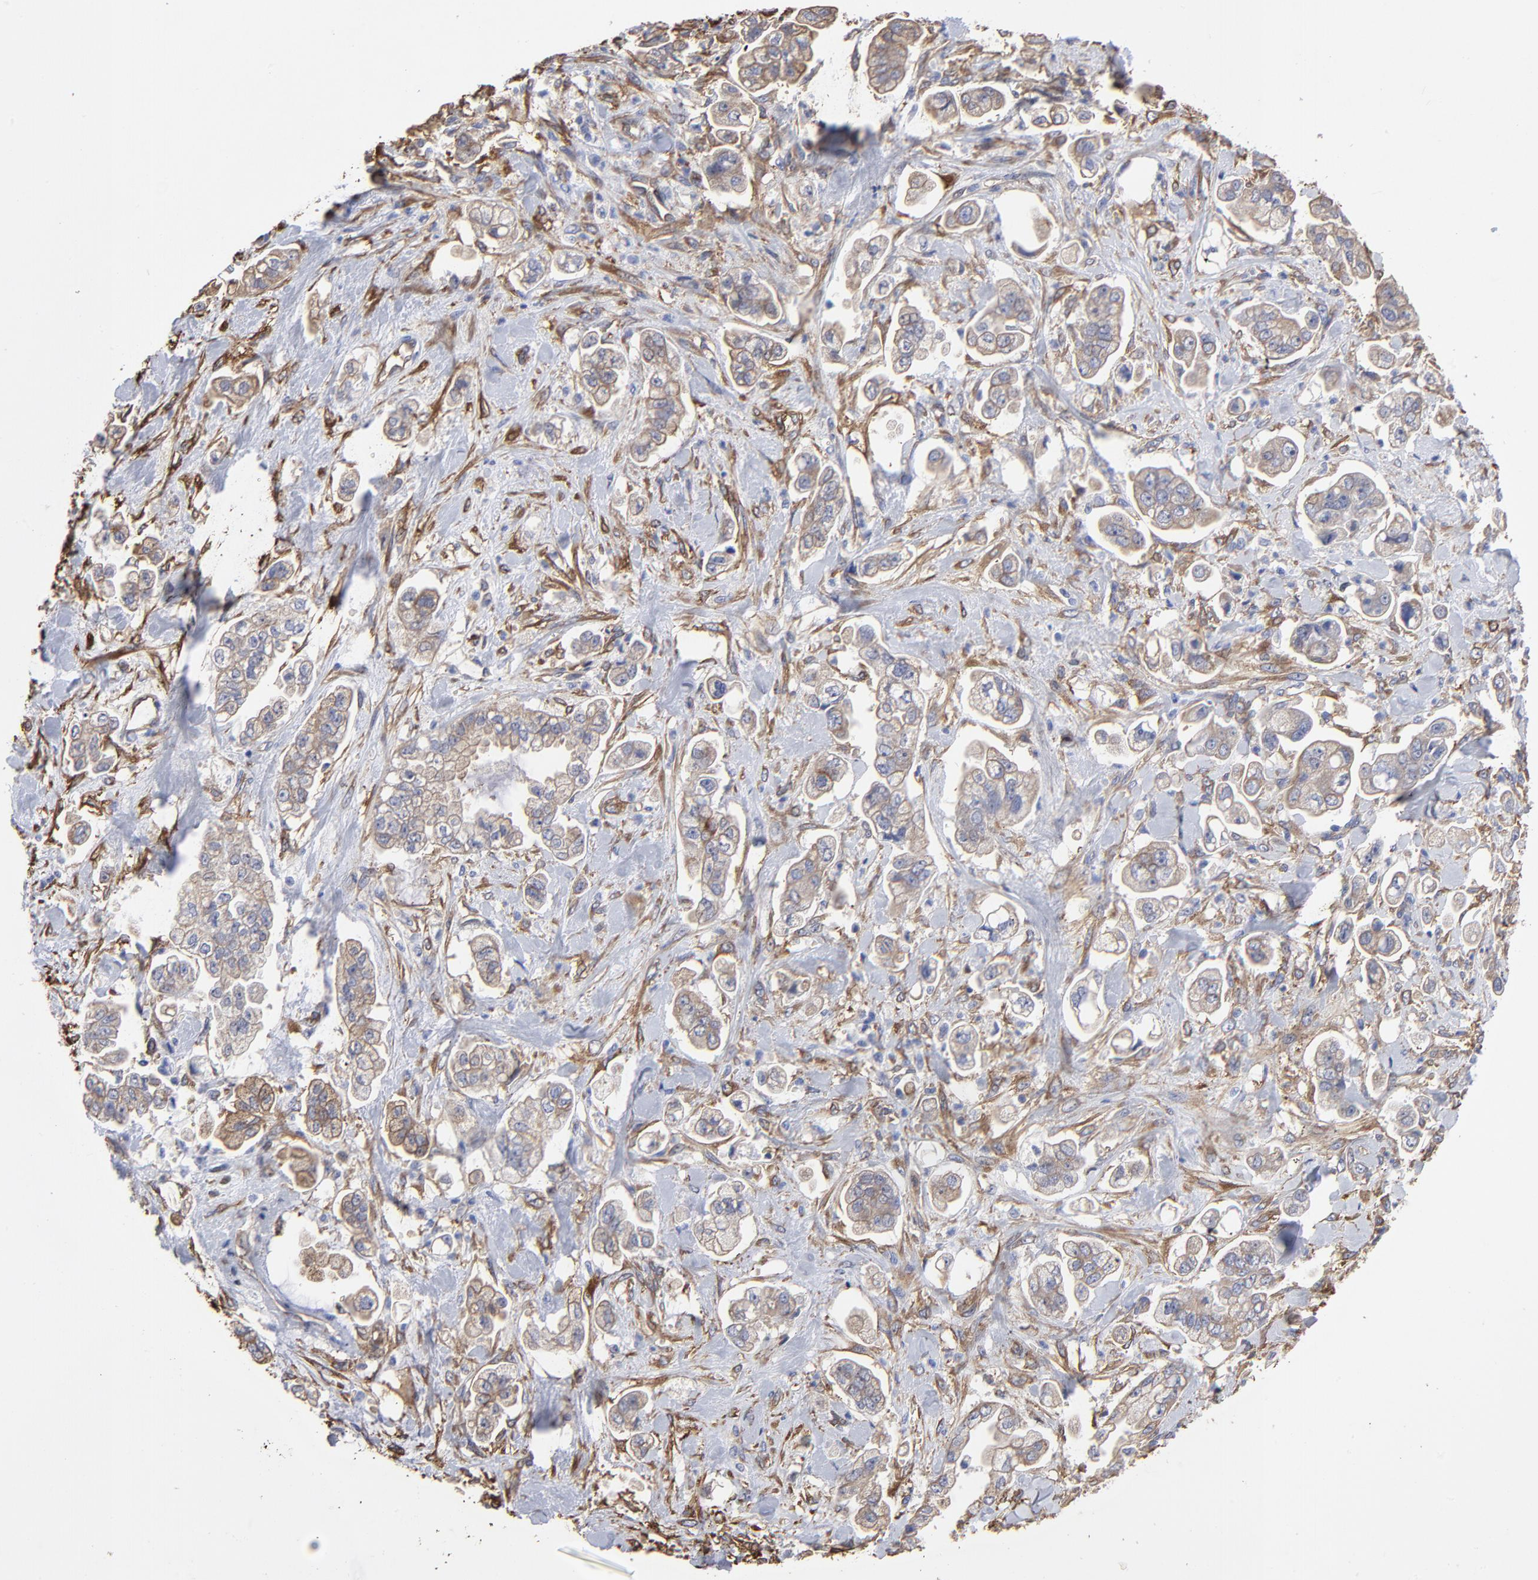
{"staining": {"intensity": "weak", "quantity": "<25%", "location": "cytoplasmic/membranous"}, "tissue": "stomach cancer", "cell_type": "Tumor cells", "image_type": "cancer", "snomed": [{"axis": "morphology", "description": "Adenocarcinoma, NOS"}, {"axis": "topography", "description": "Stomach"}], "caption": "The immunohistochemistry photomicrograph has no significant staining in tumor cells of stomach cancer (adenocarcinoma) tissue.", "gene": "CILP", "patient": {"sex": "male", "age": 62}}